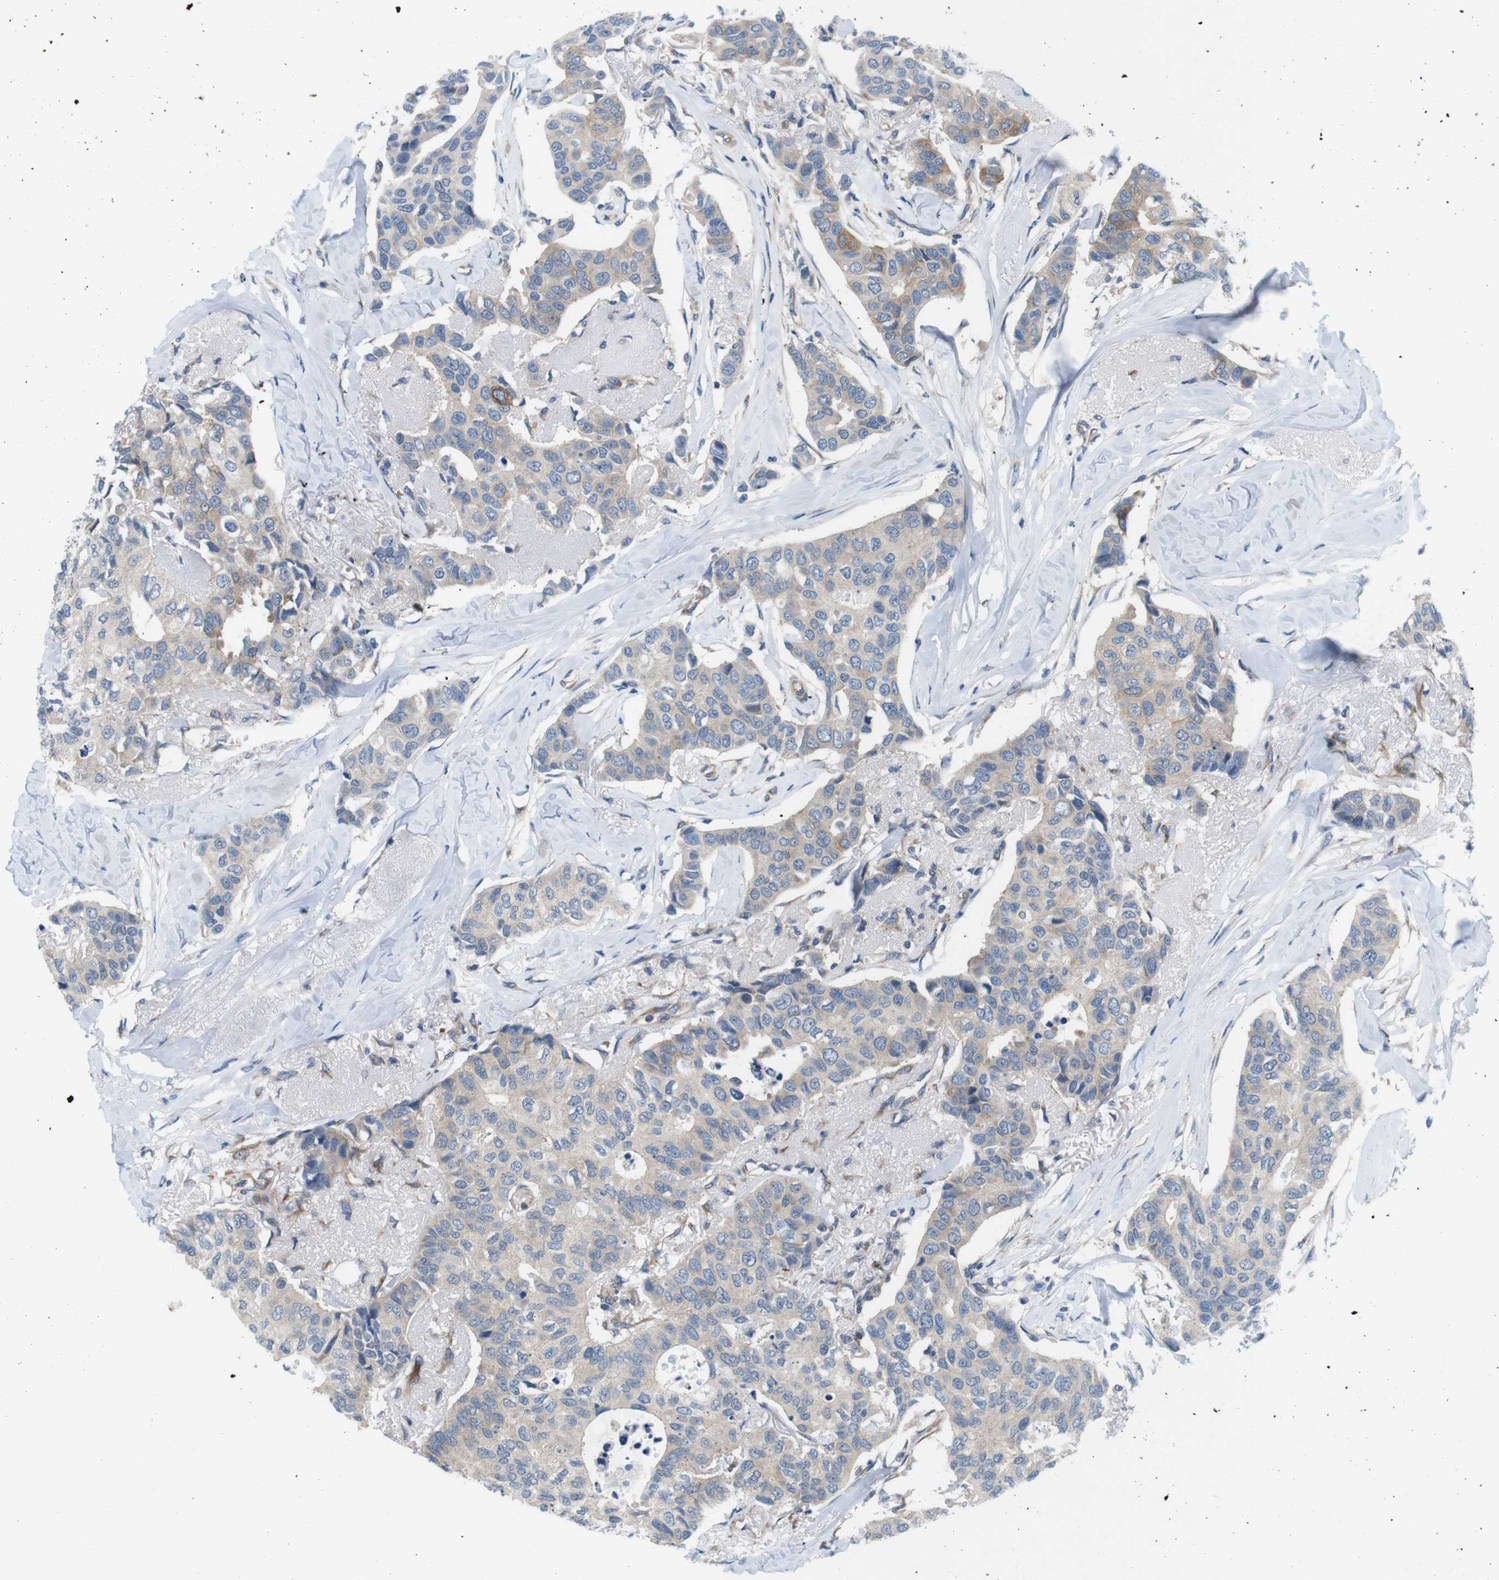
{"staining": {"intensity": "weak", "quantity": ">75%", "location": "cytoplasmic/membranous"}, "tissue": "breast cancer", "cell_type": "Tumor cells", "image_type": "cancer", "snomed": [{"axis": "morphology", "description": "Duct carcinoma"}, {"axis": "topography", "description": "Breast"}], "caption": "A low amount of weak cytoplasmic/membranous staining is seen in about >75% of tumor cells in invasive ductal carcinoma (breast) tissue. (IHC, brightfield microscopy, high magnification).", "gene": "DCLK1", "patient": {"sex": "female", "age": 80}}